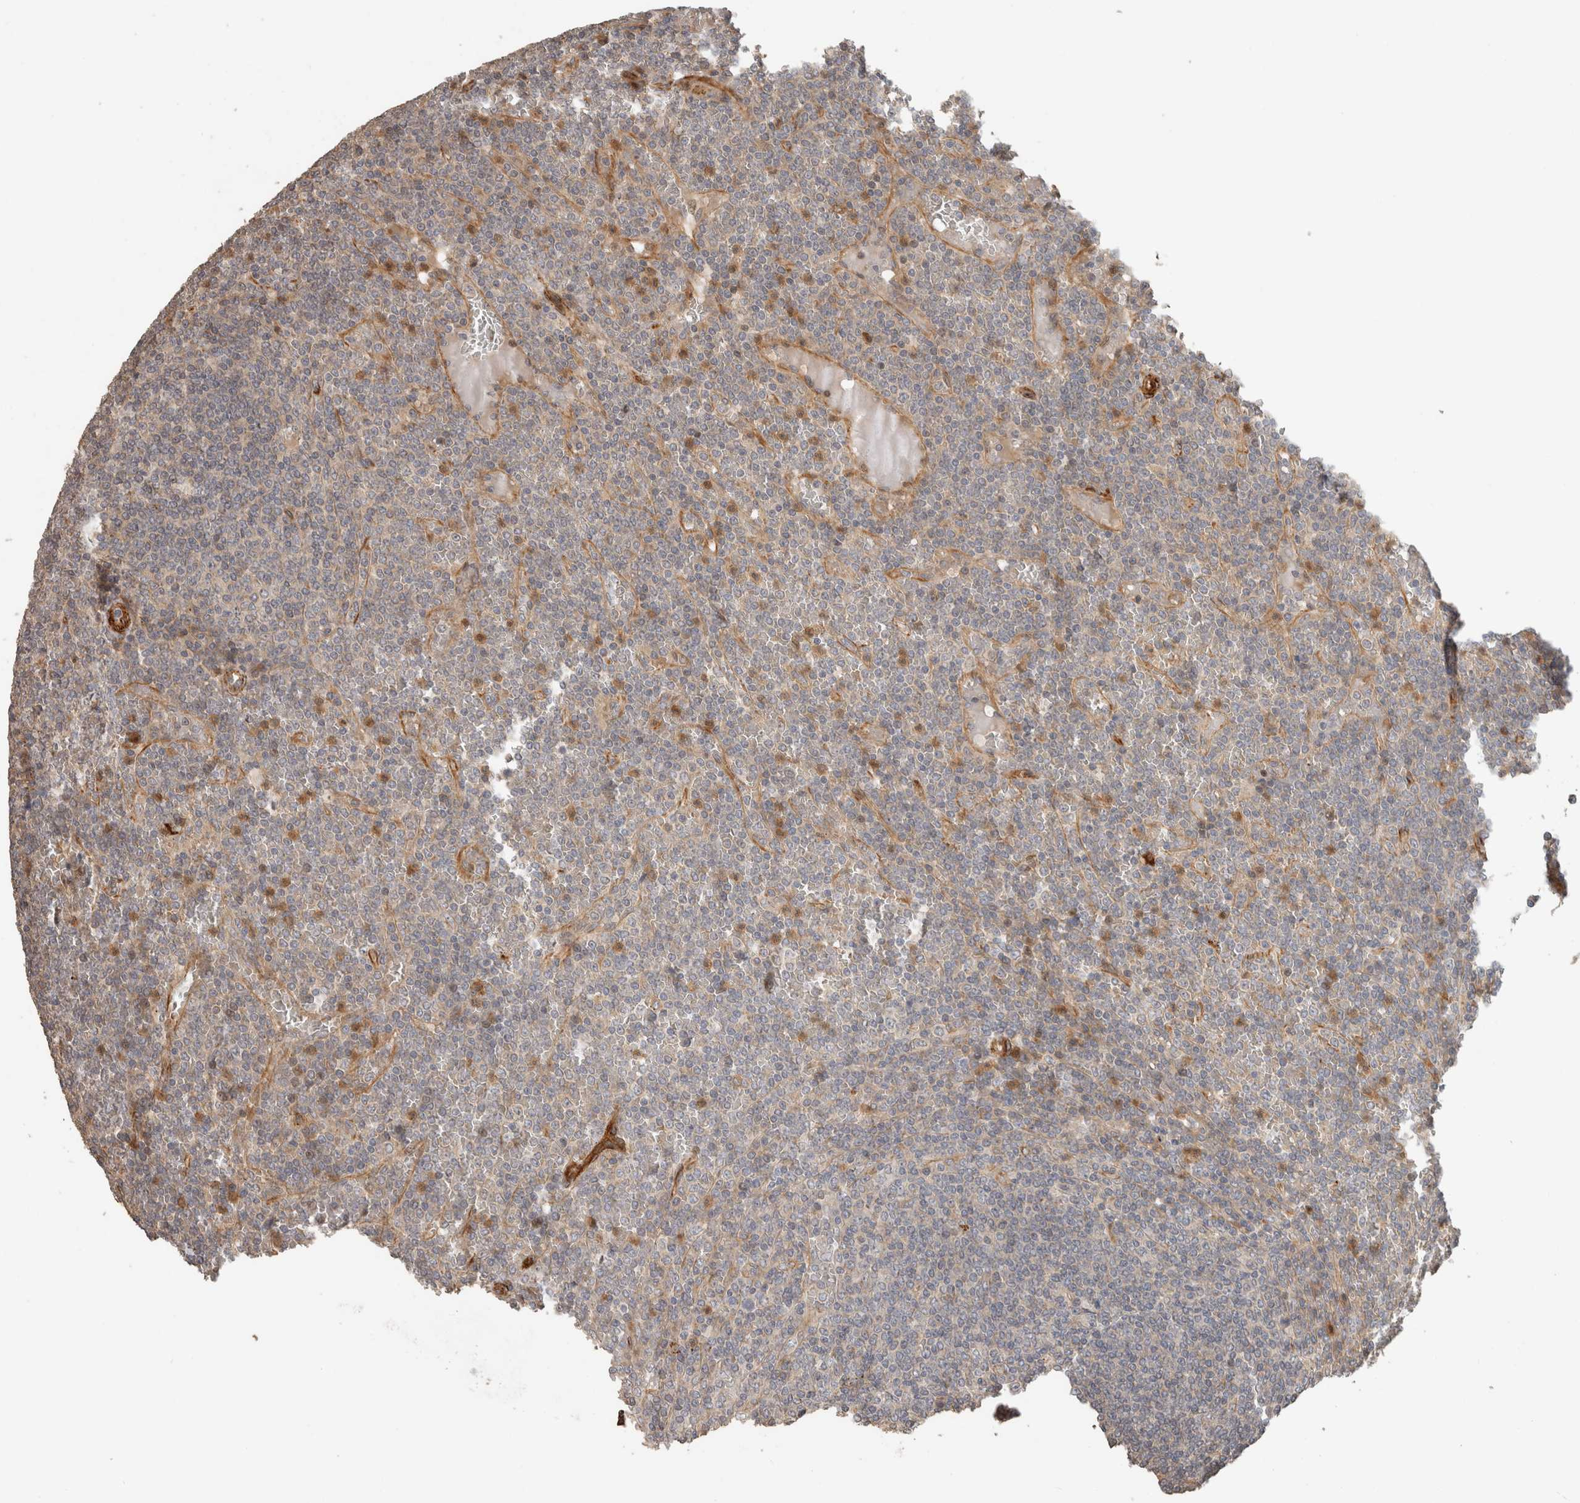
{"staining": {"intensity": "negative", "quantity": "none", "location": "none"}, "tissue": "lymphoma", "cell_type": "Tumor cells", "image_type": "cancer", "snomed": [{"axis": "morphology", "description": "Malignant lymphoma, non-Hodgkin's type, Low grade"}, {"axis": "topography", "description": "Spleen"}], "caption": "There is no significant expression in tumor cells of lymphoma.", "gene": "SIPA1L2", "patient": {"sex": "female", "age": 19}}